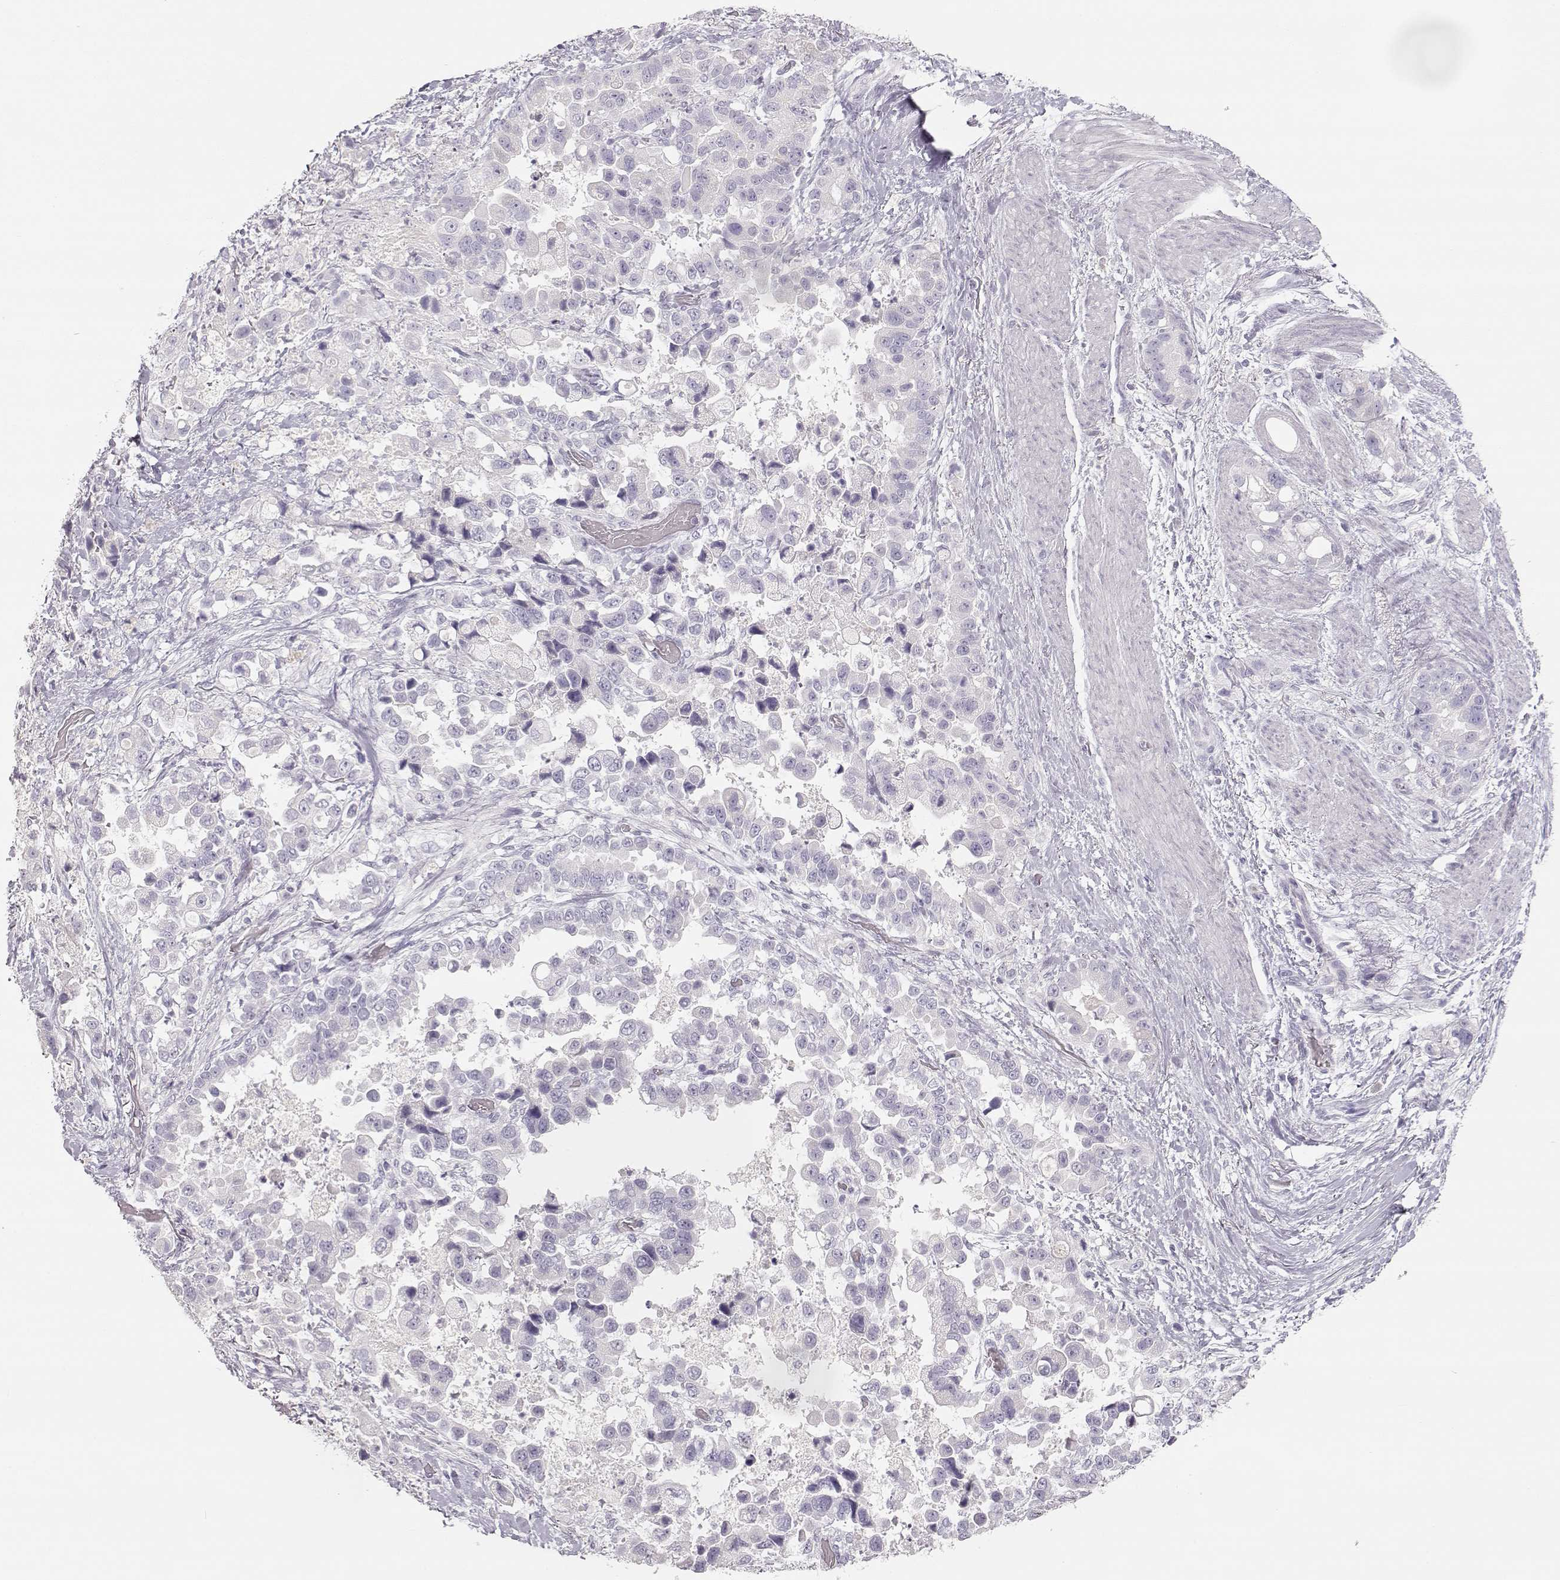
{"staining": {"intensity": "negative", "quantity": "none", "location": "none"}, "tissue": "stomach cancer", "cell_type": "Tumor cells", "image_type": "cancer", "snomed": [{"axis": "morphology", "description": "Adenocarcinoma, NOS"}, {"axis": "topography", "description": "Stomach"}], "caption": "Immunohistochemistry histopathology image of stomach cancer (adenocarcinoma) stained for a protein (brown), which demonstrates no staining in tumor cells.", "gene": "LEPR", "patient": {"sex": "male", "age": 59}}